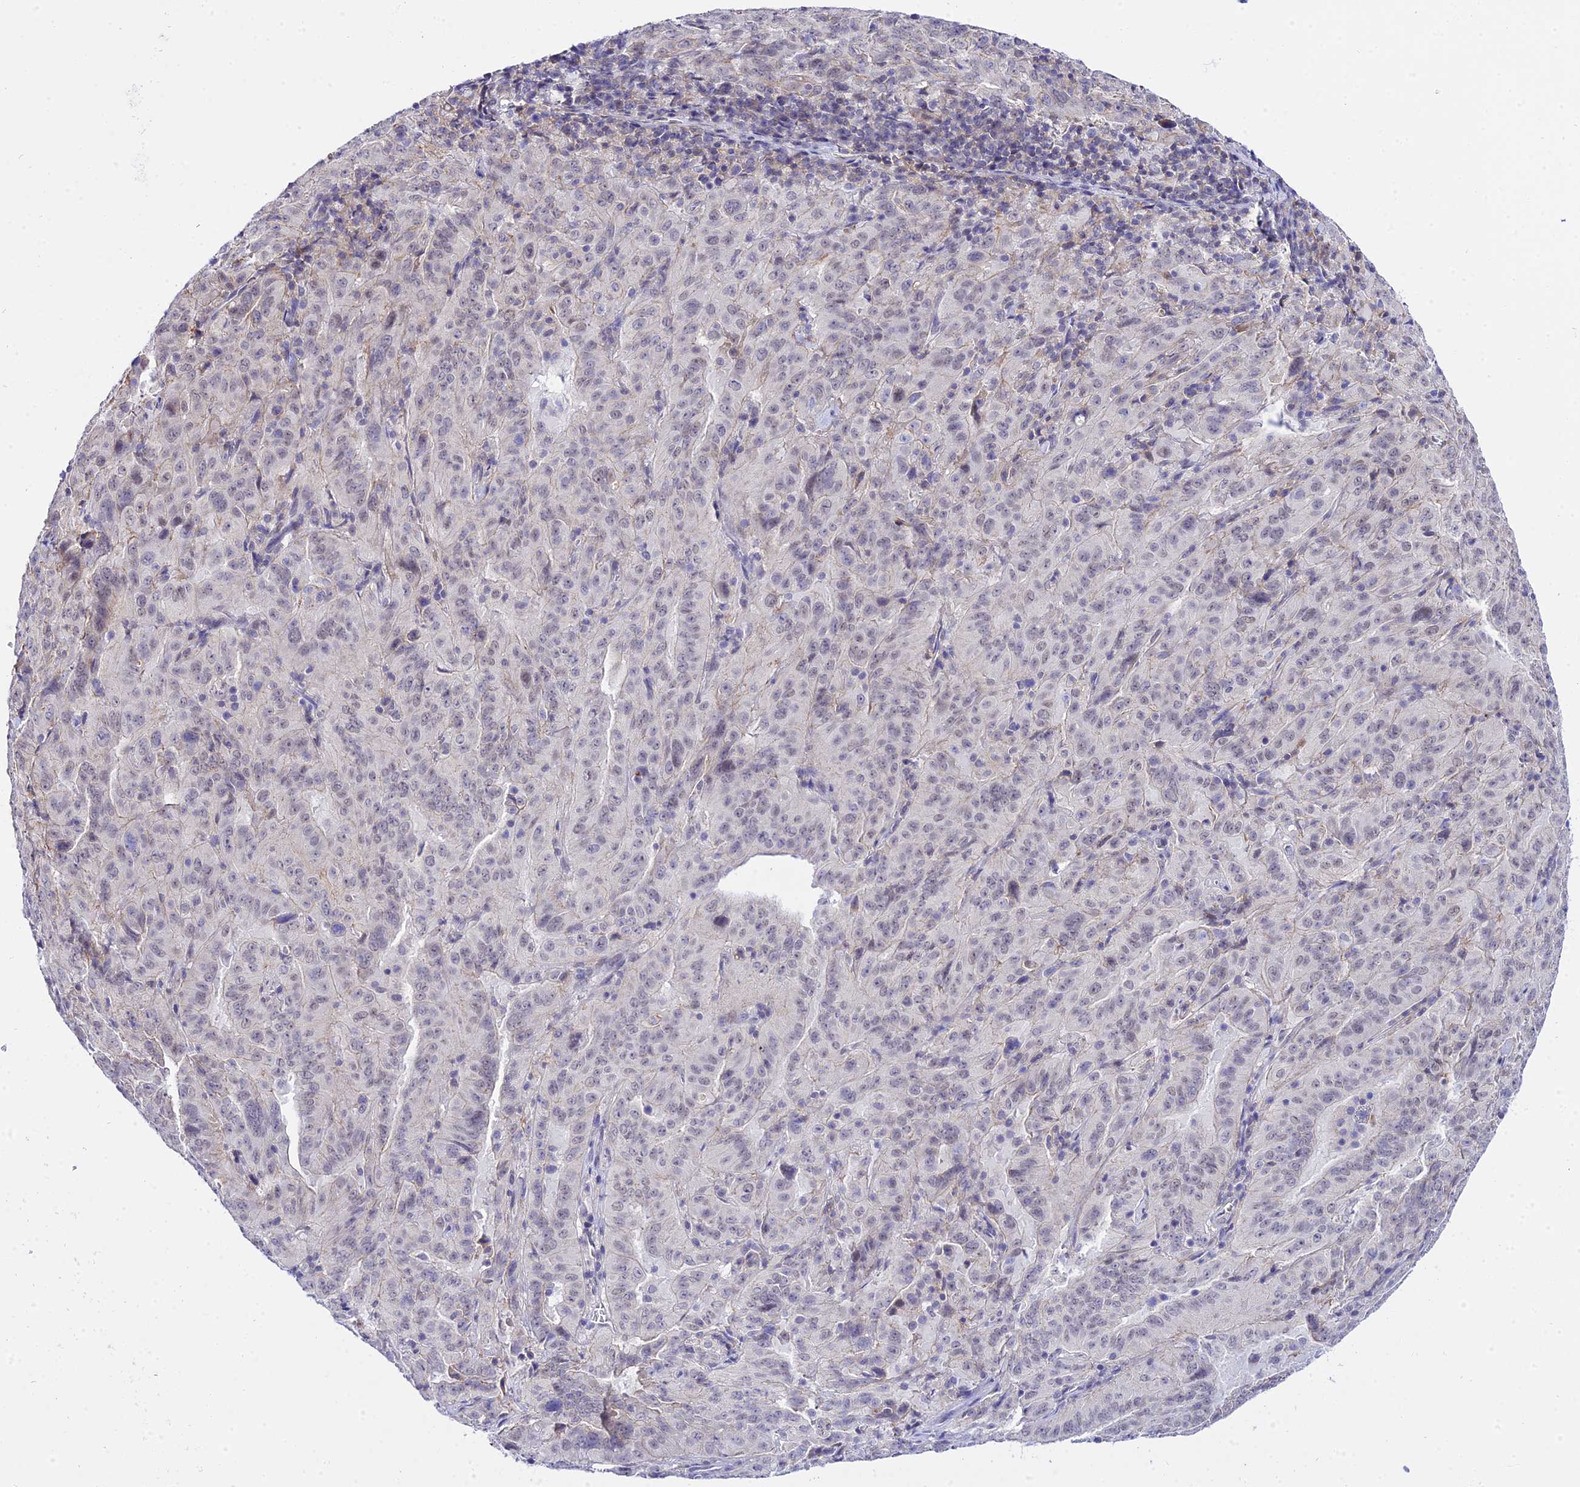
{"staining": {"intensity": "negative", "quantity": "none", "location": "none"}, "tissue": "pancreatic cancer", "cell_type": "Tumor cells", "image_type": "cancer", "snomed": [{"axis": "morphology", "description": "Adenocarcinoma, NOS"}, {"axis": "topography", "description": "Pancreas"}], "caption": "Adenocarcinoma (pancreatic) stained for a protein using IHC demonstrates no staining tumor cells.", "gene": "ZNF628", "patient": {"sex": "male", "age": 63}}